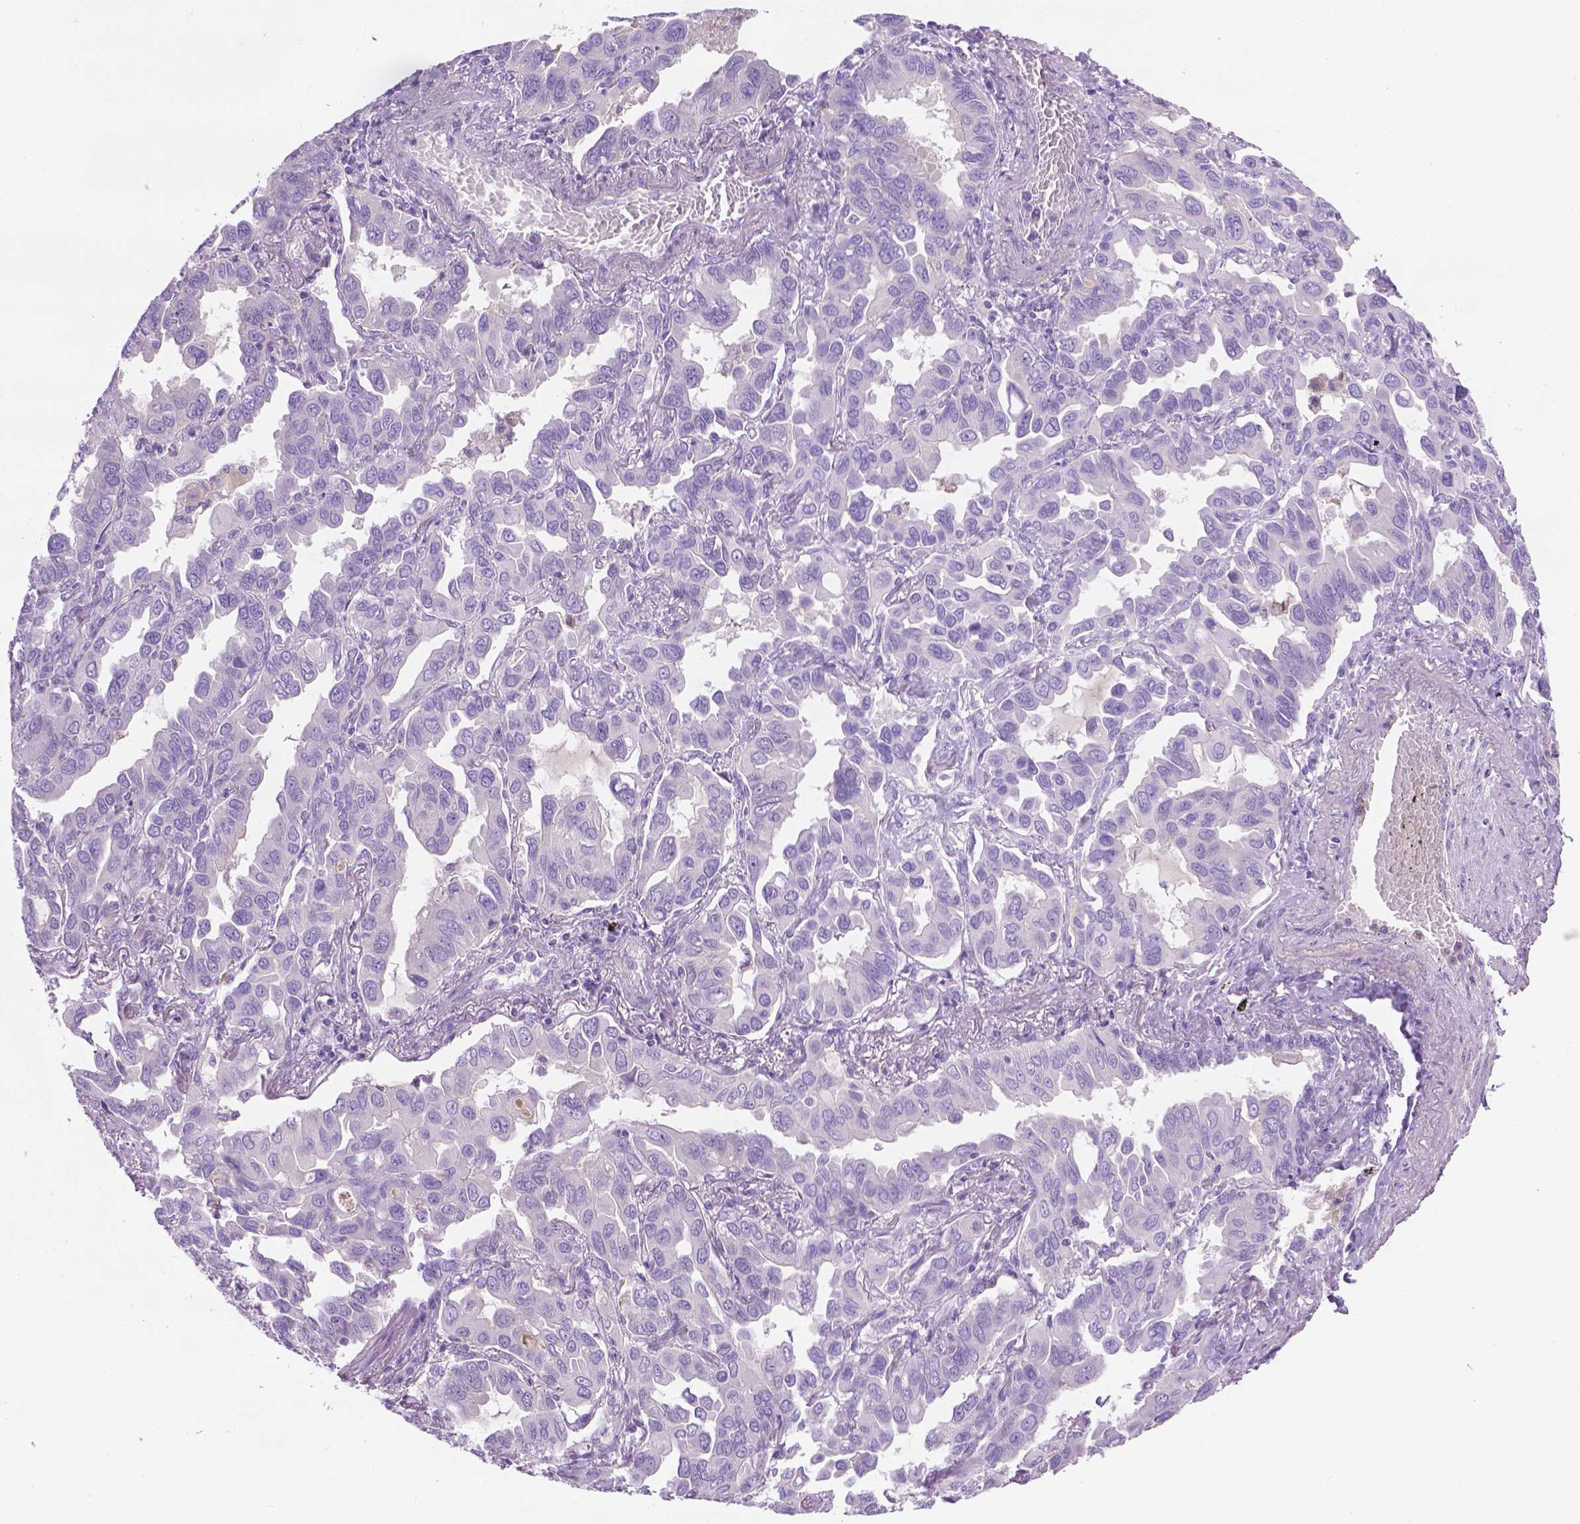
{"staining": {"intensity": "negative", "quantity": "none", "location": "none"}, "tissue": "lung cancer", "cell_type": "Tumor cells", "image_type": "cancer", "snomed": [{"axis": "morphology", "description": "Adenocarcinoma, NOS"}, {"axis": "topography", "description": "Lung"}], "caption": "A histopathology image of human lung cancer is negative for staining in tumor cells. (IHC, brightfield microscopy, high magnification).", "gene": "FASN", "patient": {"sex": "male", "age": 64}}